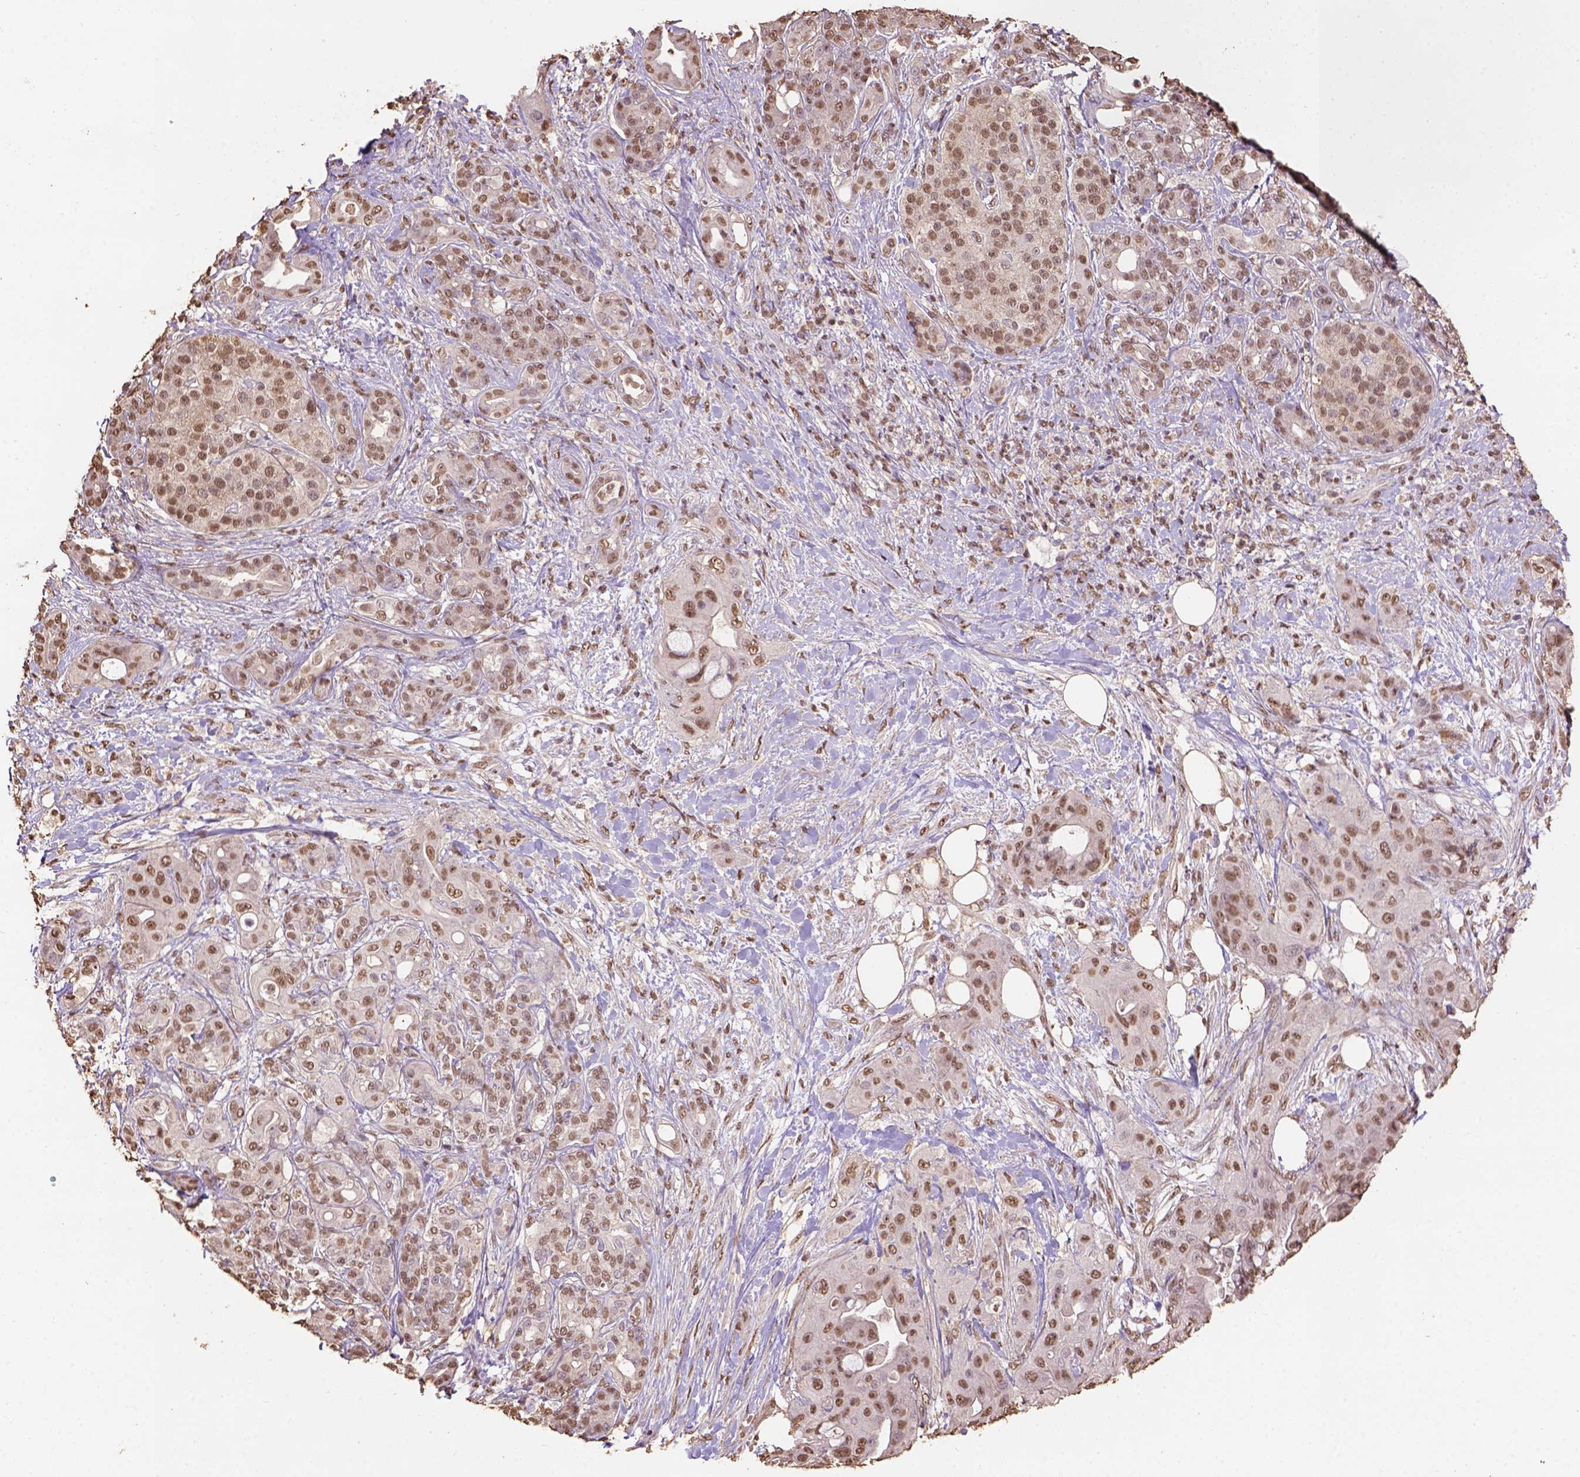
{"staining": {"intensity": "moderate", "quantity": ">75%", "location": "nuclear"}, "tissue": "pancreatic cancer", "cell_type": "Tumor cells", "image_type": "cancer", "snomed": [{"axis": "morphology", "description": "Adenocarcinoma, NOS"}, {"axis": "topography", "description": "Pancreas"}], "caption": "A medium amount of moderate nuclear staining is appreciated in approximately >75% of tumor cells in pancreatic cancer (adenocarcinoma) tissue.", "gene": "CSTF2T", "patient": {"sex": "male", "age": 71}}